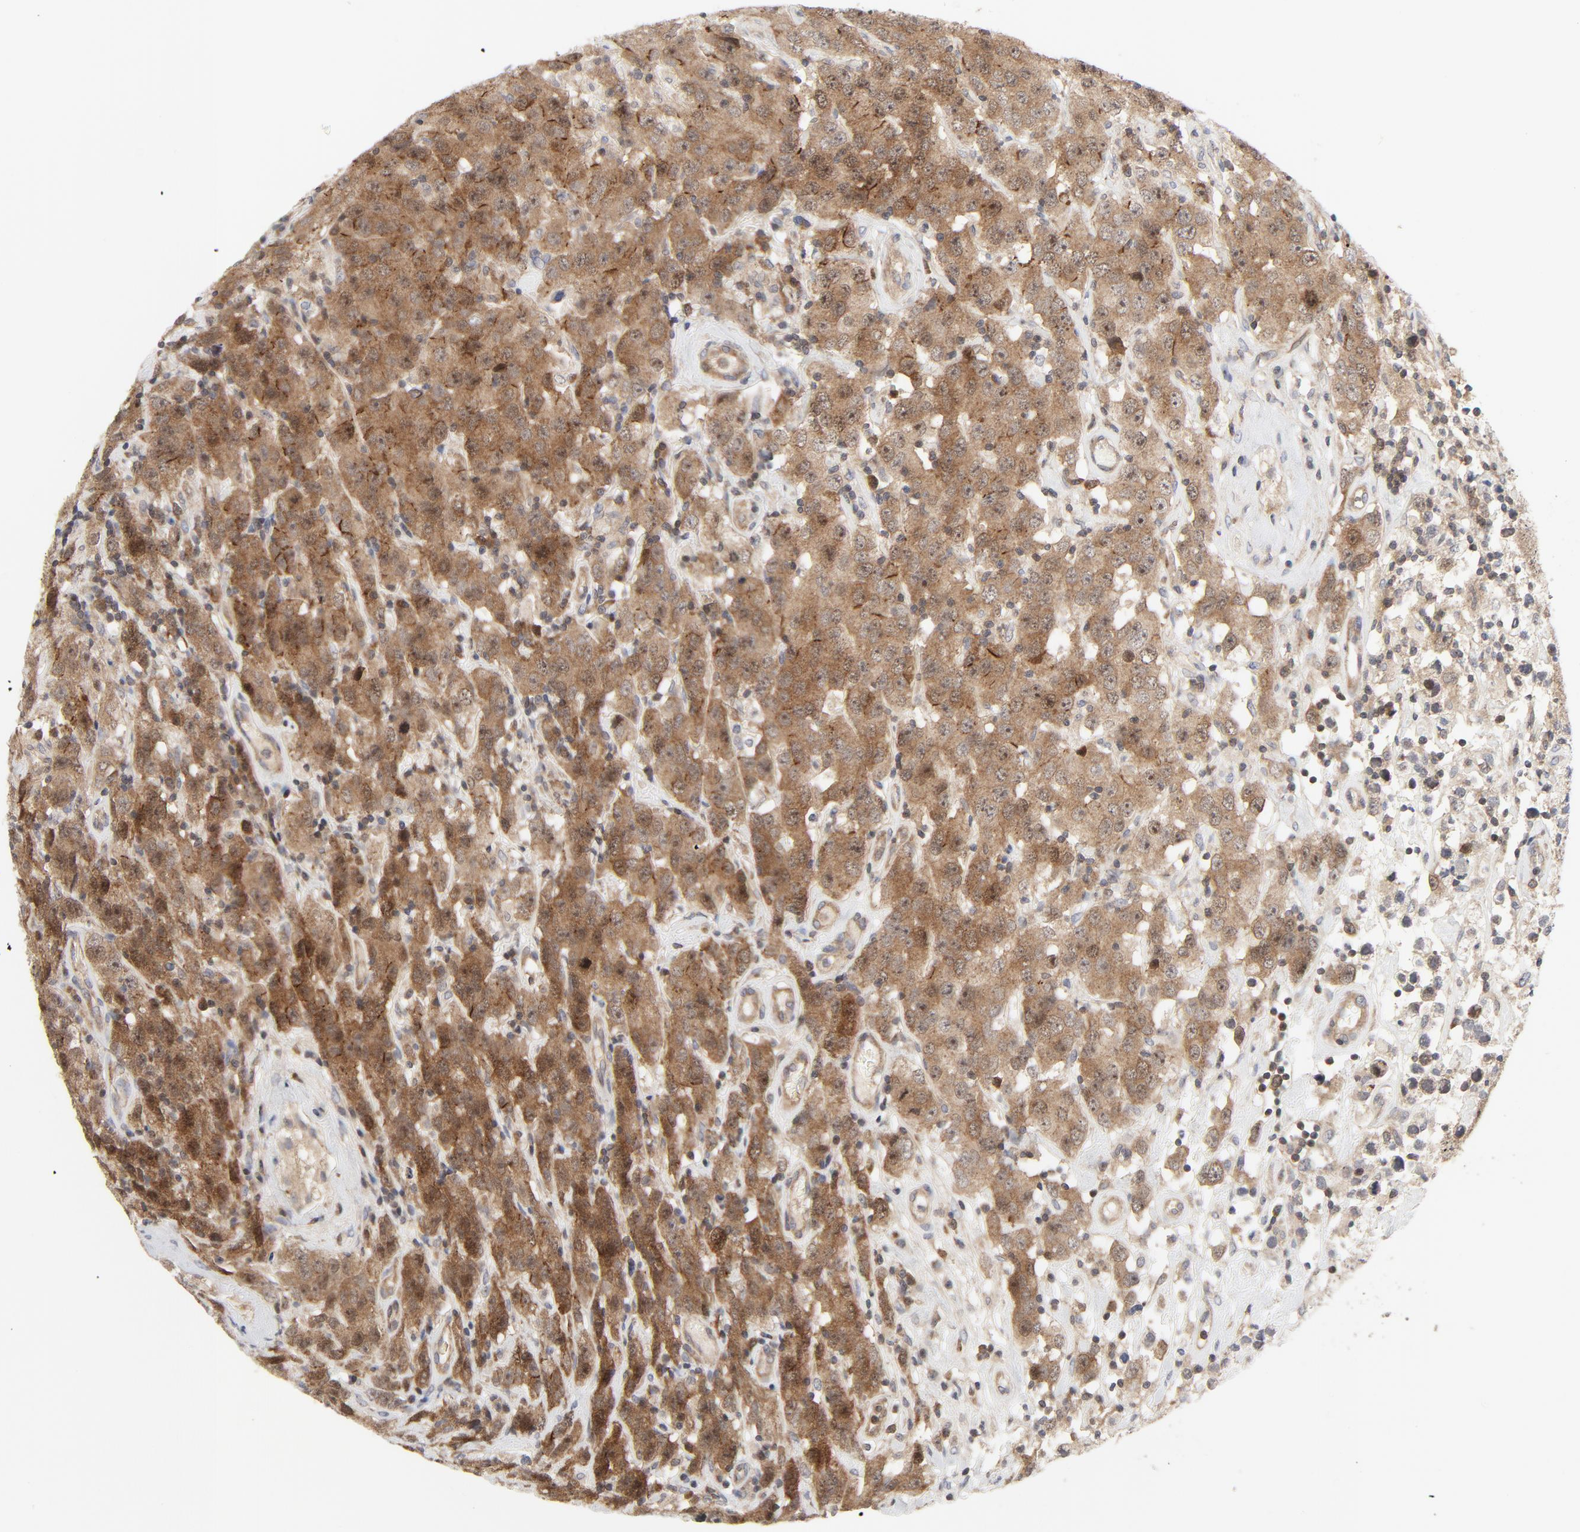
{"staining": {"intensity": "moderate", "quantity": ">75%", "location": "cytoplasmic/membranous"}, "tissue": "testis cancer", "cell_type": "Tumor cells", "image_type": "cancer", "snomed": [{"axis": "morphology", "description": "Seminoma, NOS"}, {"axis": "topography", "description": "Testis"}], "caption": "Testis cancer was stained to show a protein in brown. There is medium levels of moderate cytoplasmic/membranous staining in about >75% of tumor cells.", "gene": "MAP2K7", "patient": {"sex": "male", "age": 52}}